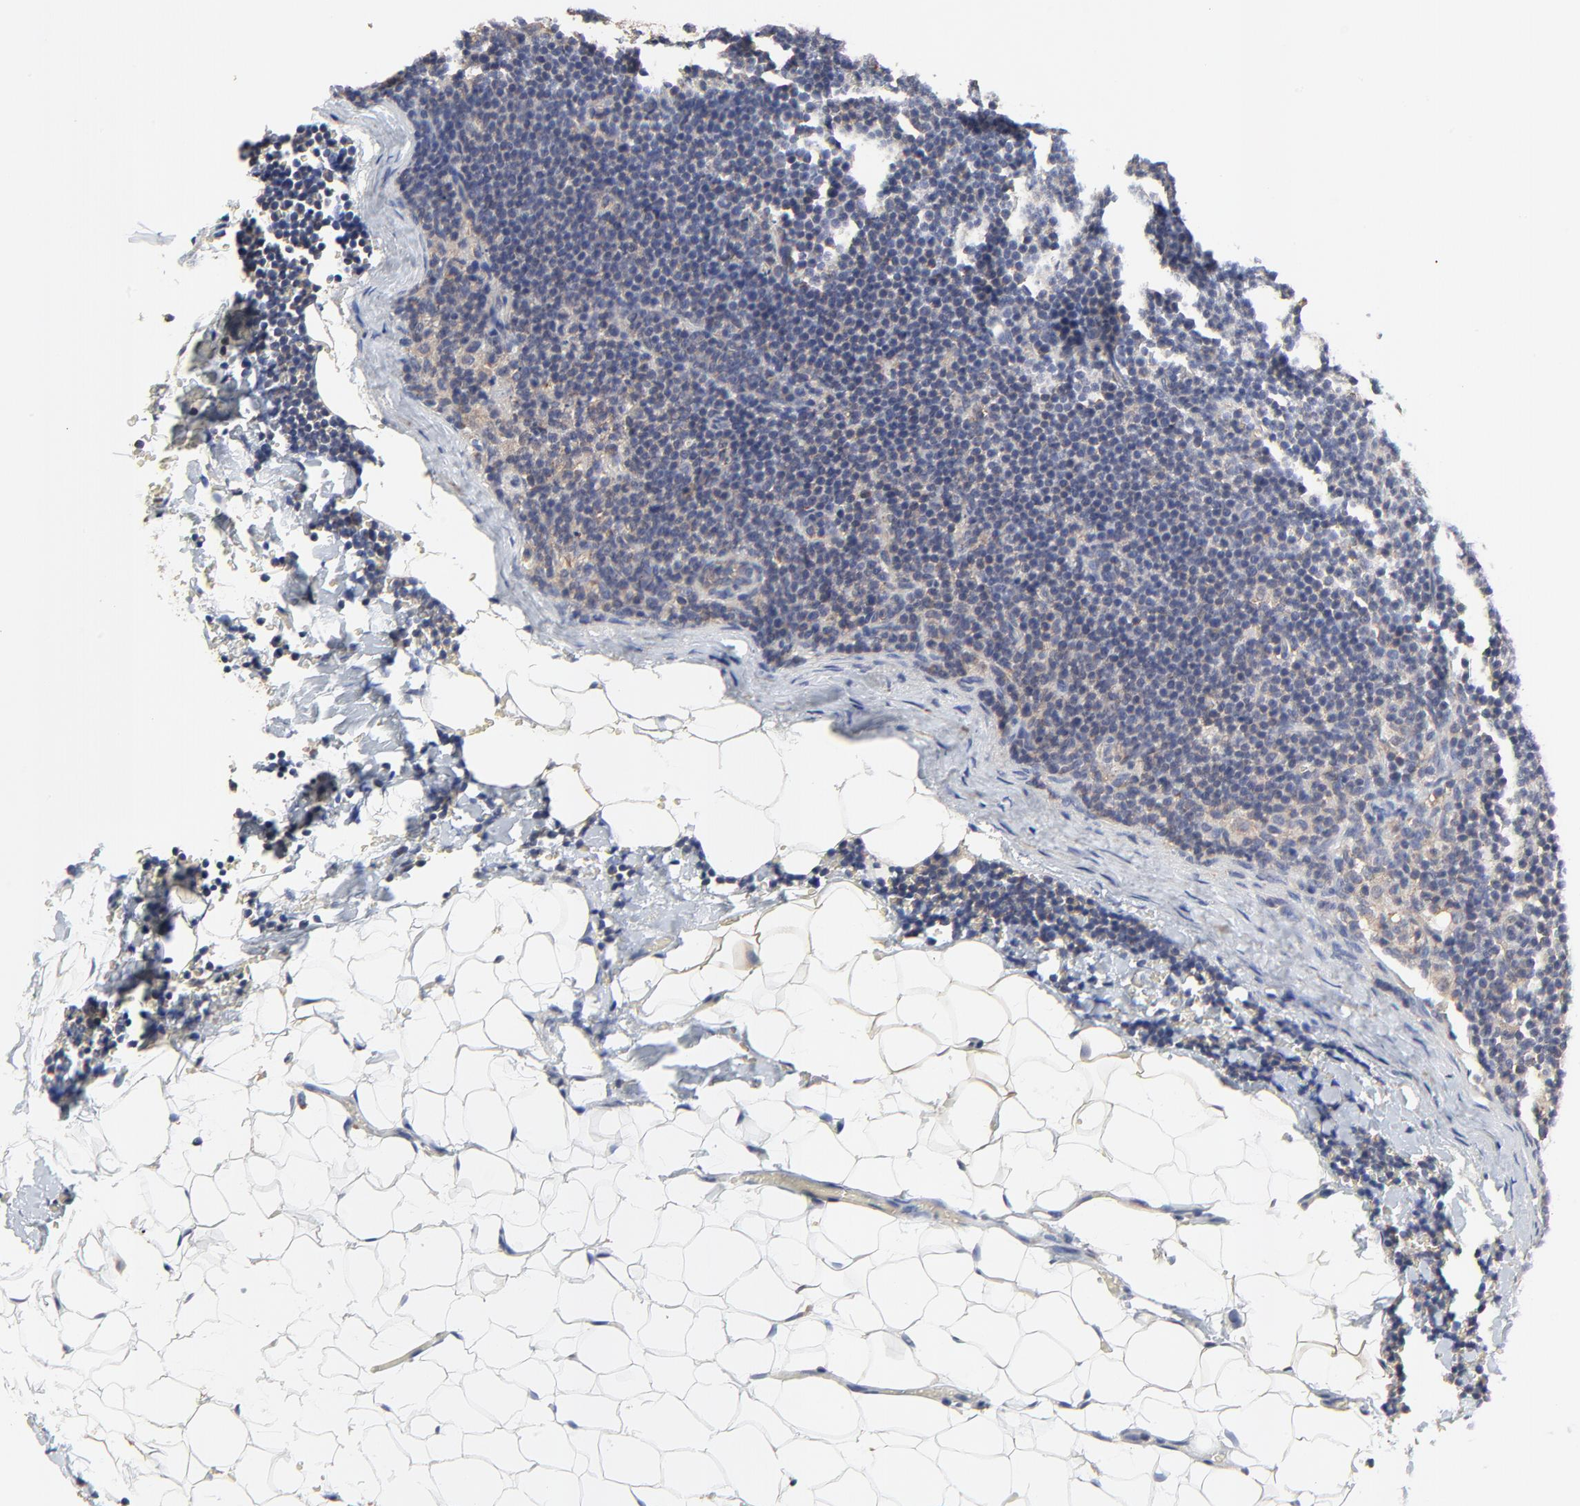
{"staining": {"intensity": "weak", "quantity": "<25%", "location": "cytoplasmic/membranous"}, "tissue": "lymphoma", "cell_type": "Tumor cells", "image_type": "cancer", "snomed": [{"axis": "morphology", "description": "Malignant lymphoma, non-Hodgkin's type, High grade"}, {"axis": "topography", "description": "Lymph node"}], "caption": "There is no significant staining in tumor cells of malignant lymphoma, non-Hodgkin's type (high-grade). The staining is performed using DAB brown chromogen with nuclei counter-stained in using hematoxylin.", "gene": "NXF3", "patient": {"sex": "female", "age": 58}}